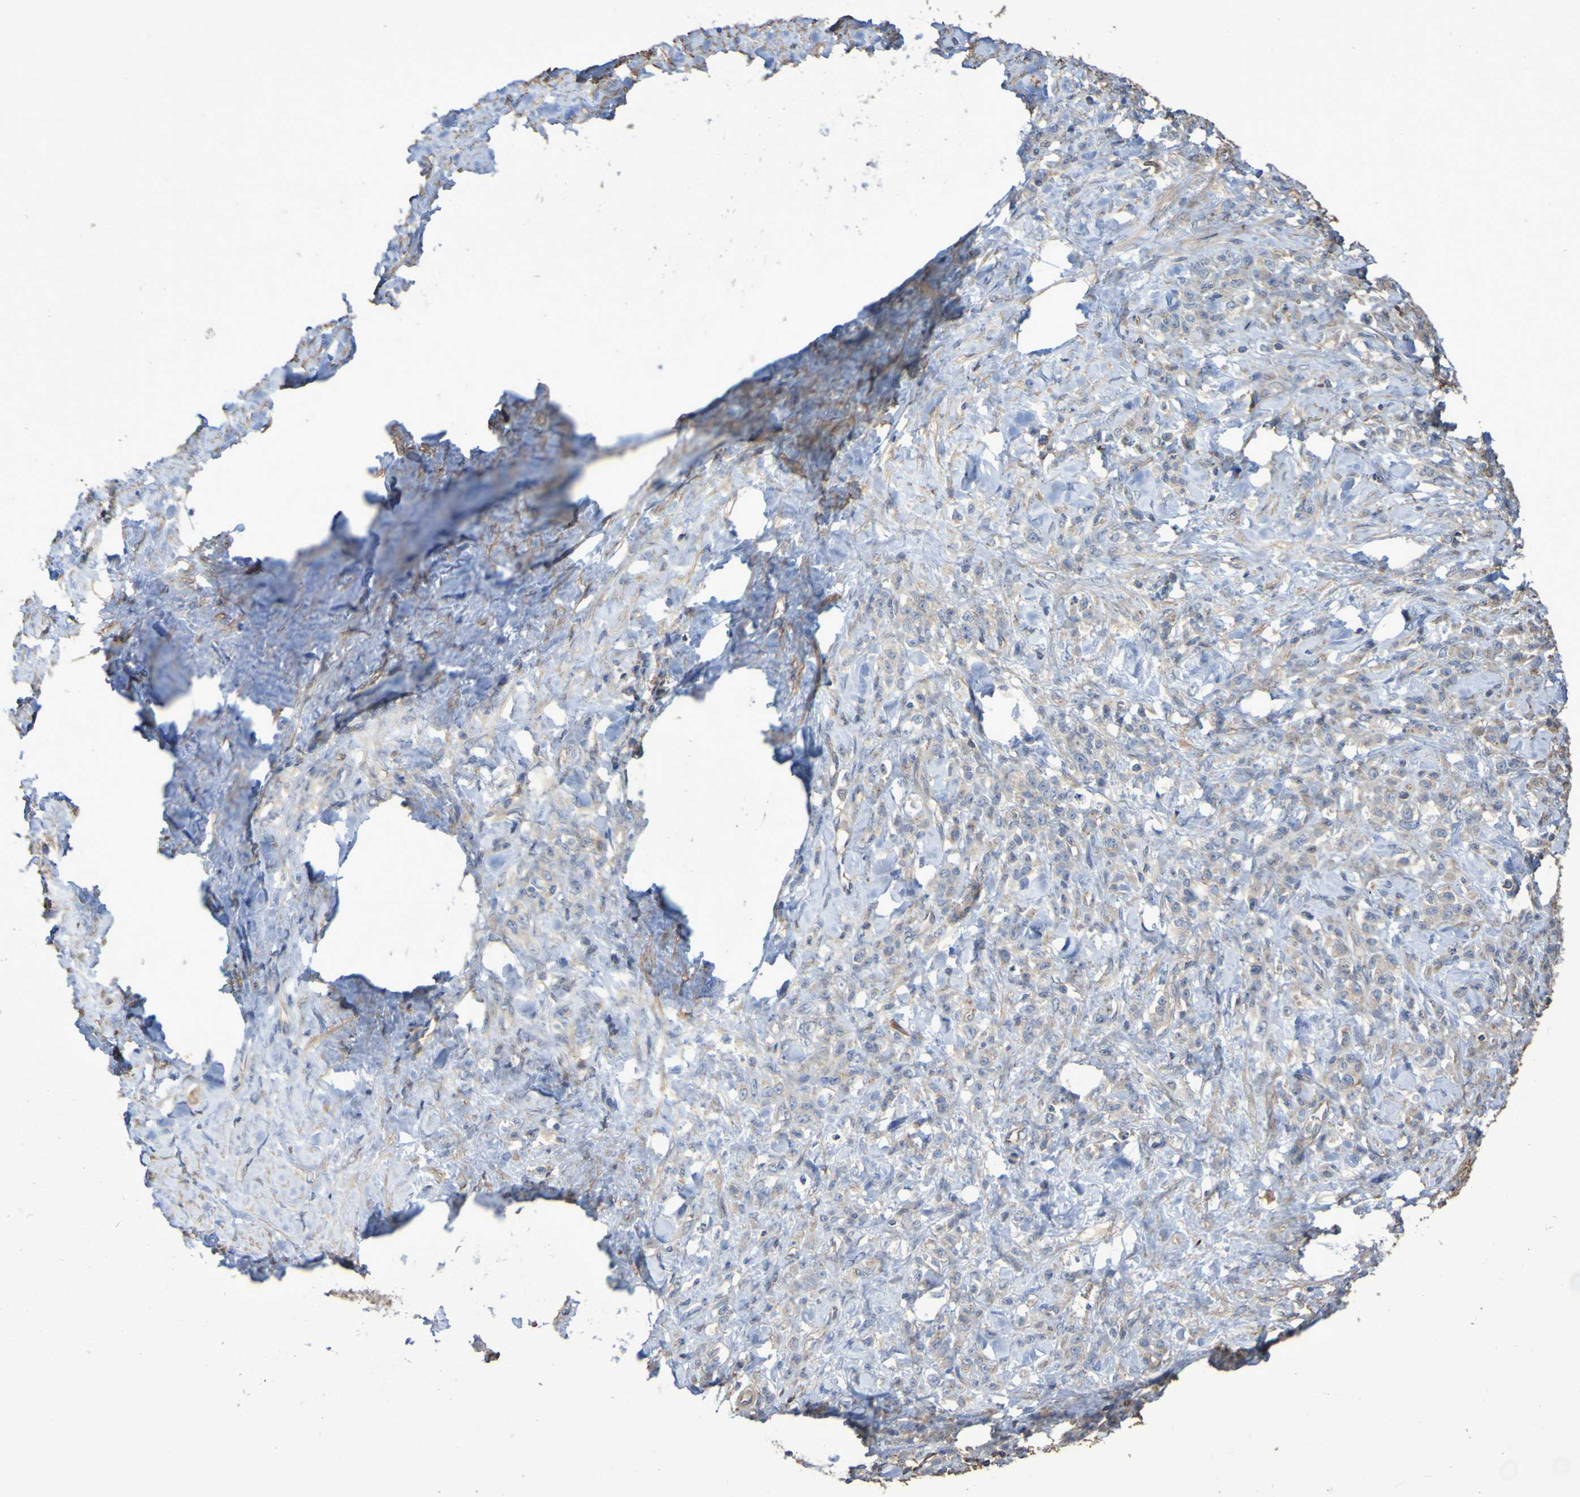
{"staining": {"intensity": "weak", "quantity": "<25%", "location": "cytoplasmic/membranous"}, "tissue": "stomach cancer", "cell_type": "Tumor cells", "image_type": "cancer", "snomed": [{"axis": "morphology", "description": "Adenocarcinoma, NOS"}, {"axis": "topography", "description": "Stomach"}], "caption": "The IHC histopathology image has no significant staining in tumor cells of adenocarcinoma (stomach) tissue.", "gene": "SYNJ1", "patient": {"sex": "male", "age": 82}}